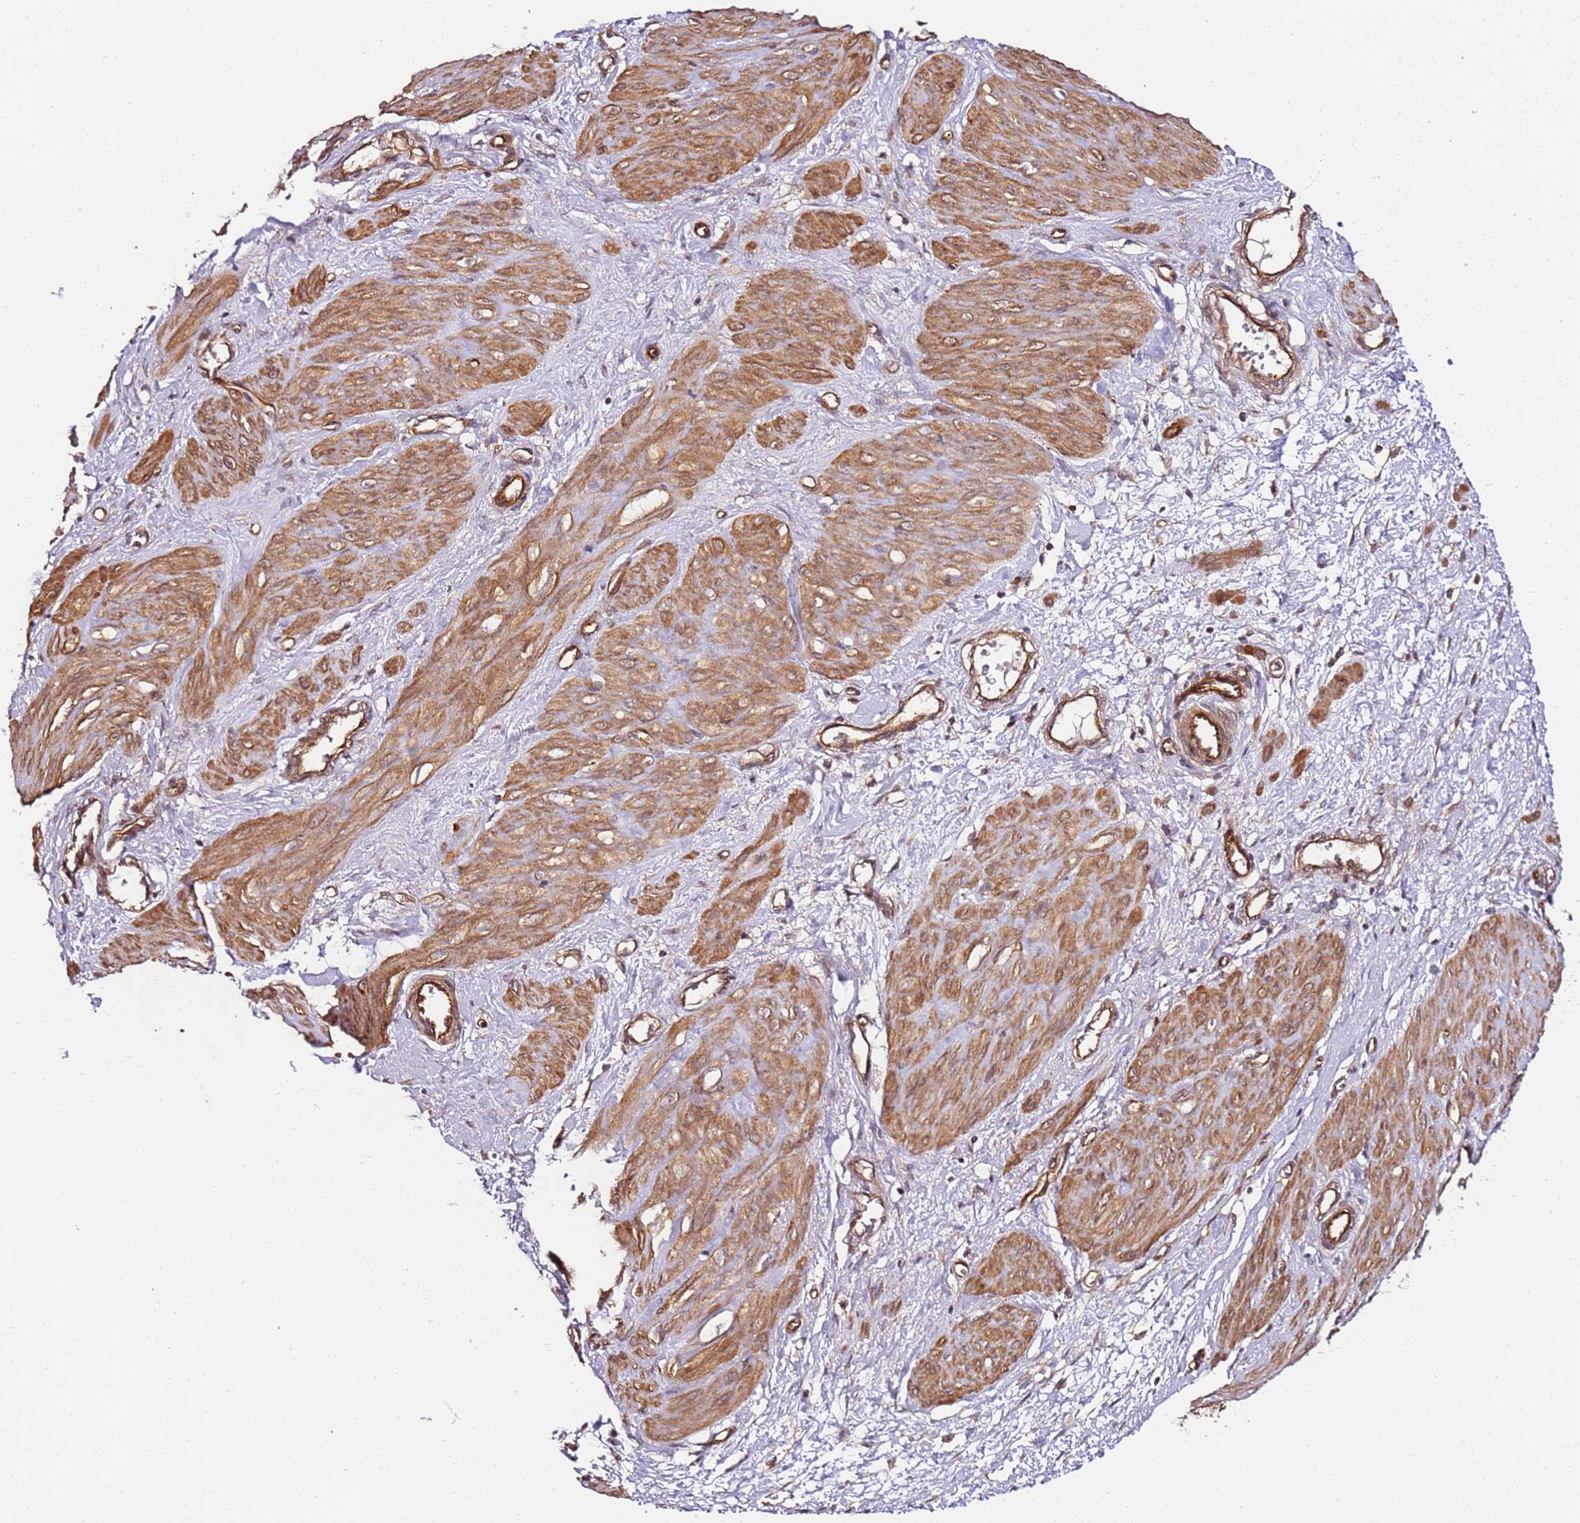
{"staining": {"intensity": "moderate", "quantity": ">75%", "location": "cytoplasmic/membranous"}, "tissue": "smooth muscle", "cell_type": "Smooth muscle cells", "image_type": "normal", "snomed": [{"axis": "morphology", "description": "Normal tissue, NOS"}, {"axis": "topography", "description": "Endometrium"}], "caption": "Smooth muscle cells display medium levels of moderate cytoplasmic/membranous expression in approximately >75% of cells in benign smooth muscle. (DAB IHC, brown staining for protein, blue staining for nuclei).", "gene": "CCNYL1", "patient": {"sex": "female", "age": 33}}